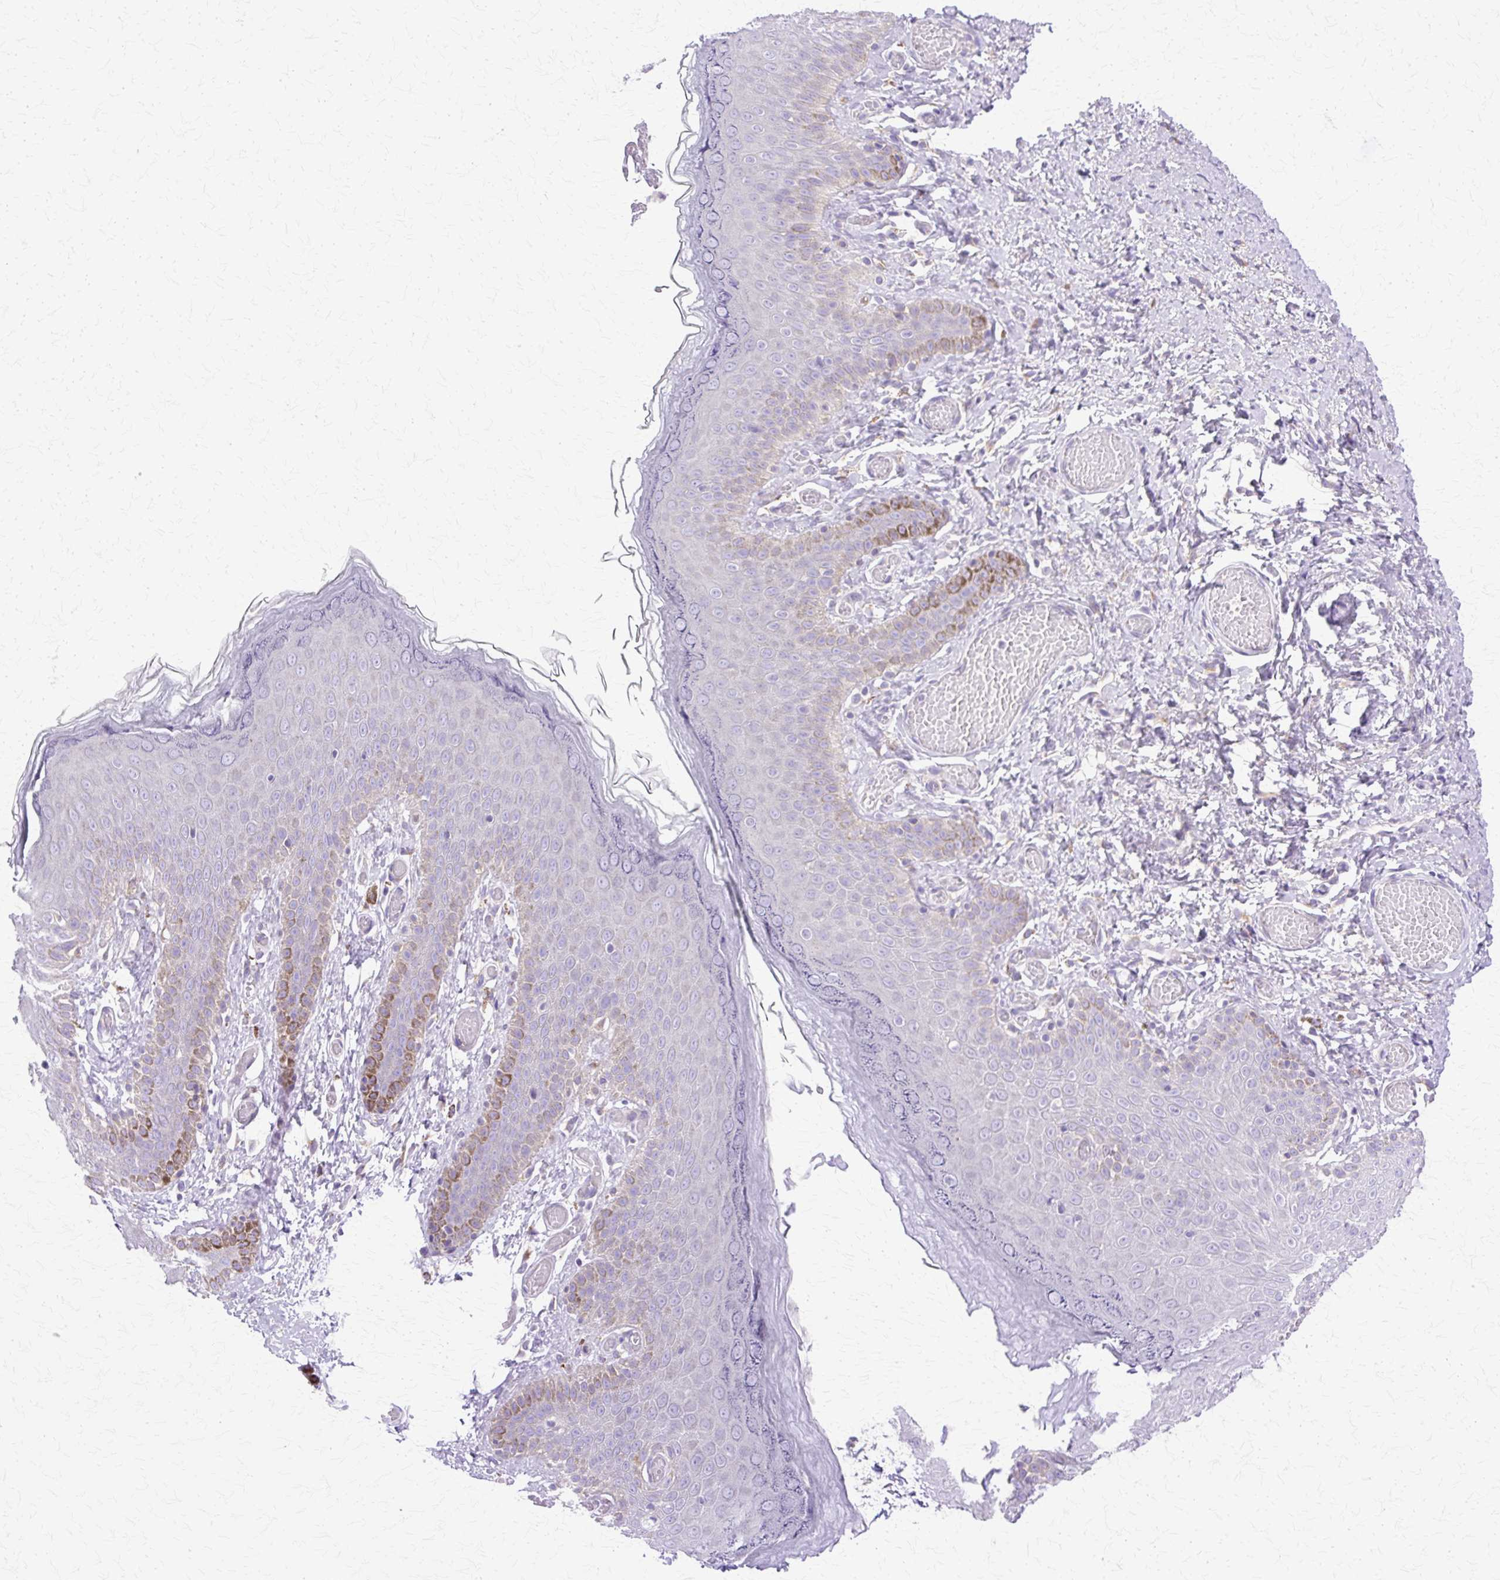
{"staining": {"intensity": "moderate", "quantity": "<25%", "location": "cytoplasmic/membranous"}, "tissue": "skin", "cell_type": "Epidermal cells", "image_type": "normal", "snomed": [{"axis": "morphology", "description": "Normal tissue, NOS"}, {"axis": "topography", "description": "Anal"}], "caption": "IHC (DAB (3,3'-diaminobenzidine)) staining of unremarkable human skin reveals moderate cytoplasmic/membranous protein expression in about <25% of epidermal cells. (IHC, brightfield microscopy, high magnification).", "gene": "TBC1D3B", "patient": {"sex": "female", "age": 40}}